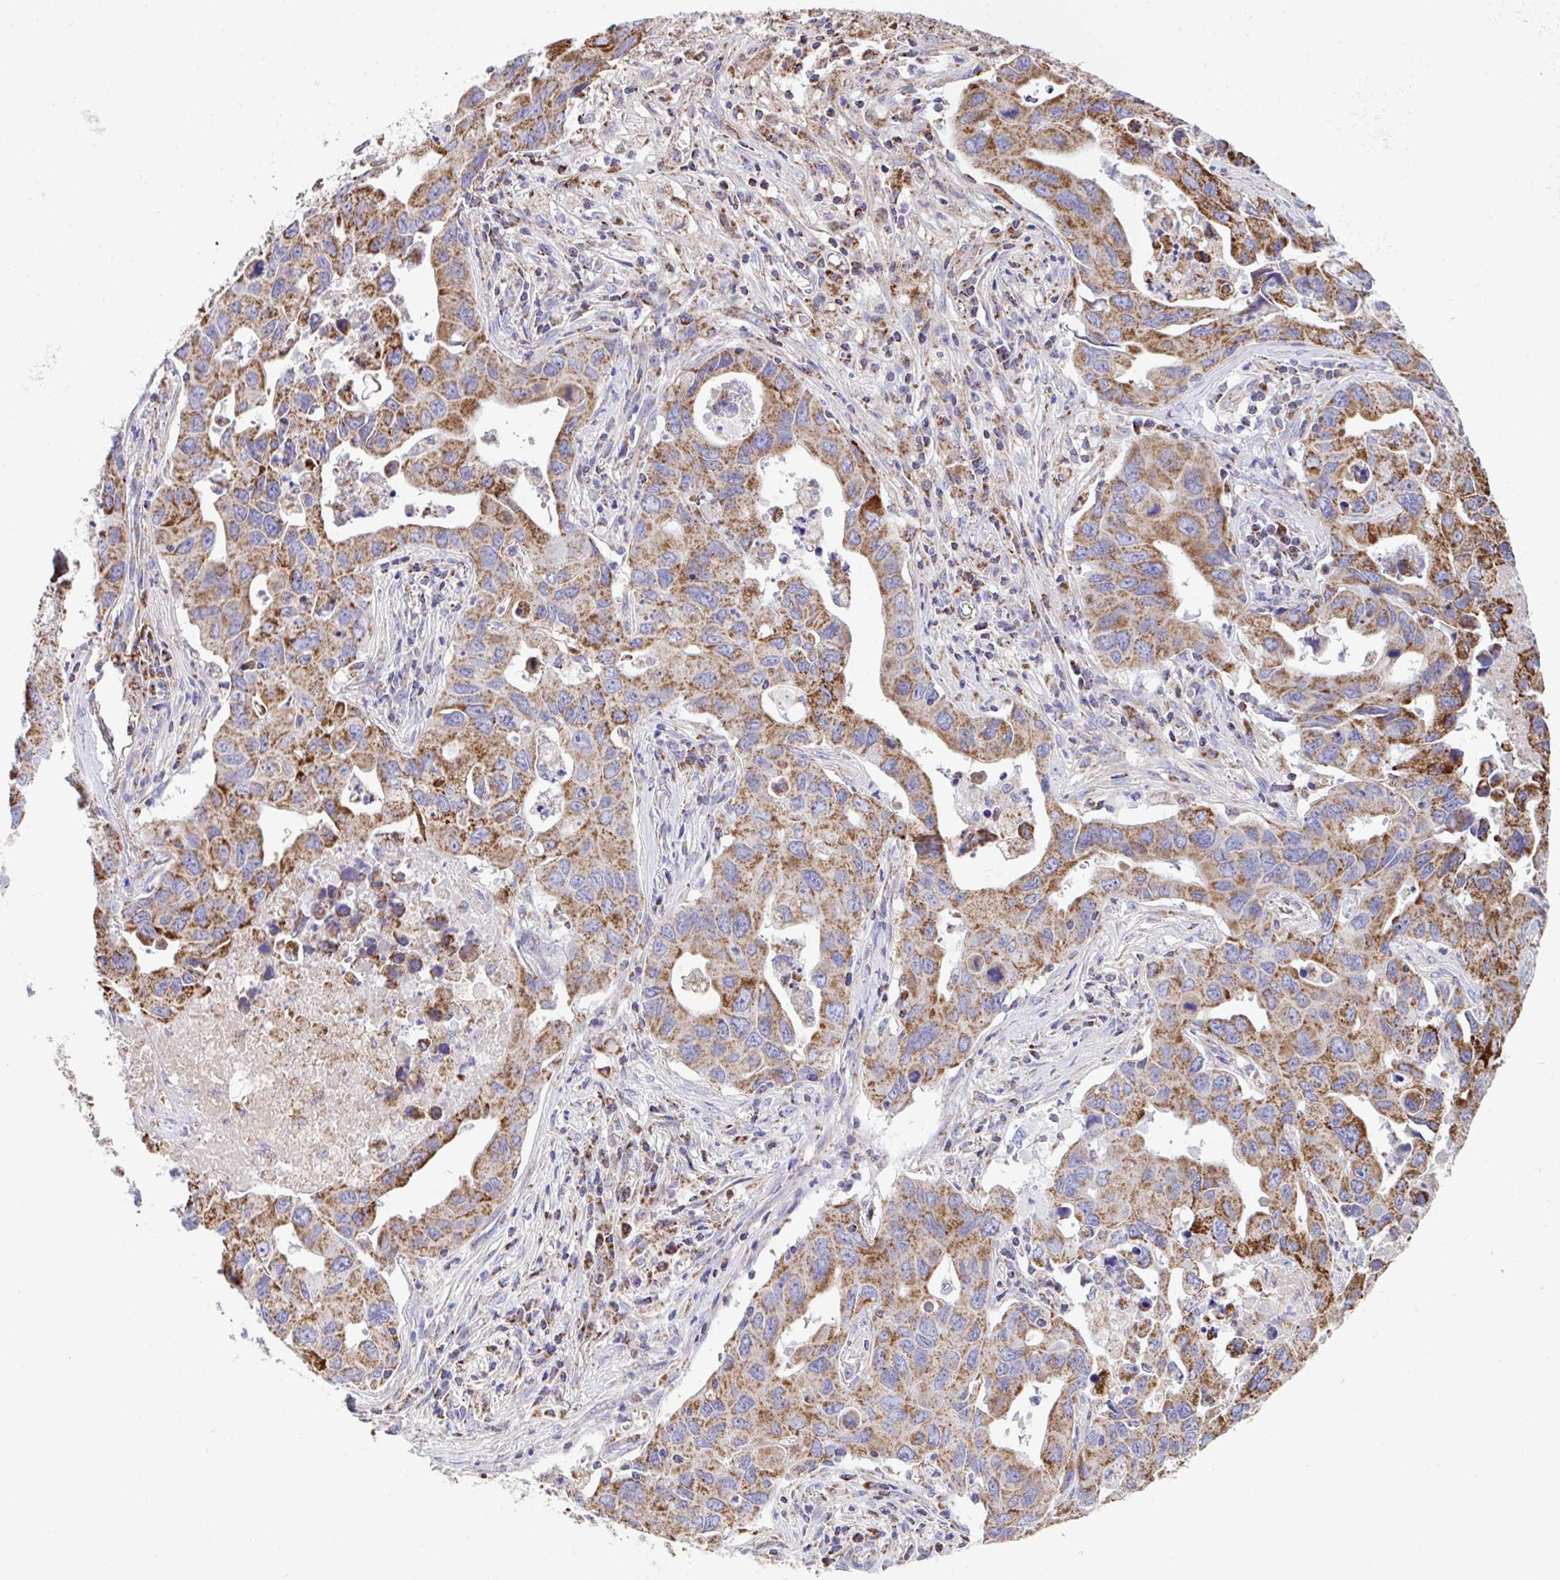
{"staining": {"intensity": "moderate", "quantity": ">75%", "location": "cytoplasmic/membranous"}, "tissue": "lung cancer", "cell_type": "Tumor cells", "image_type": "cancer", "snomed": [{"axis": "morphology", "description": "Adenocarcinoma, NOS"}, {"axis": "topography", "description": "Lung"}], "caption": "An image showing moderate cytoplasmic/membranous positivity in approximately >75% of tumor cells in lung adenocarcinoma, as visualized by brown immunohistochemical staining.", "gene": "PCMTD2", "patient": {"sex": "male", "age": 64}}